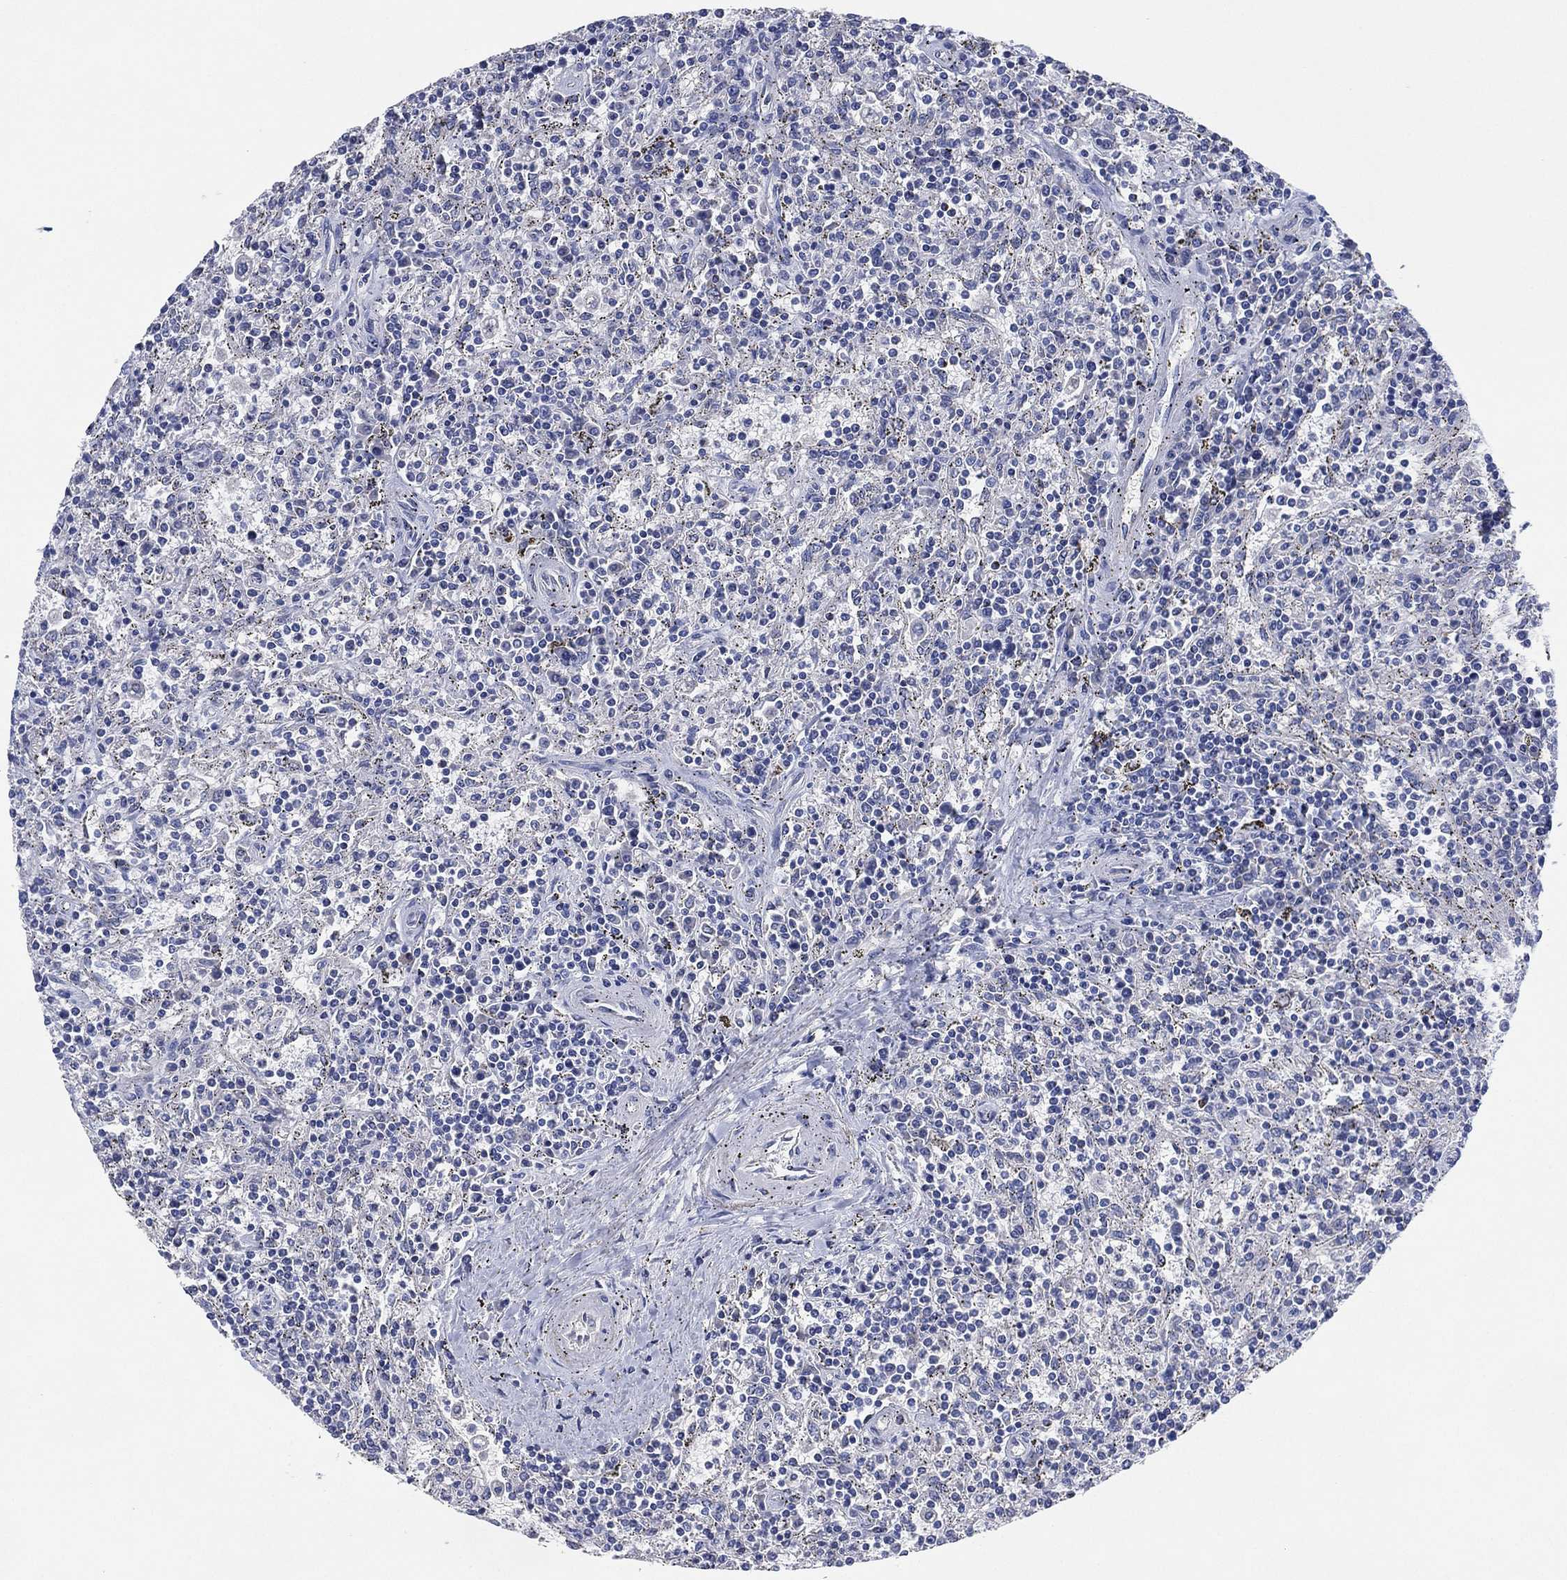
{"staining": {"intensity": "negative", "quantity": "none", "location": "none"}, "tissue": "lymphoma", "cell_type": "Tumor cells", "image_type": "cancer", "snomed": [{"axis": "morphology", "description": "Malignant lymphoma, non-Hodgkin's type, Low grade"}, {"axis": "topography", "description": "Spleen"}], "caption": "DAB immunohistochemical staining of lymphoma exhibits no significant positivity in tumor cells.", "gene": "CHRNA3", "patient": {"sex": "male", "age": 62}}